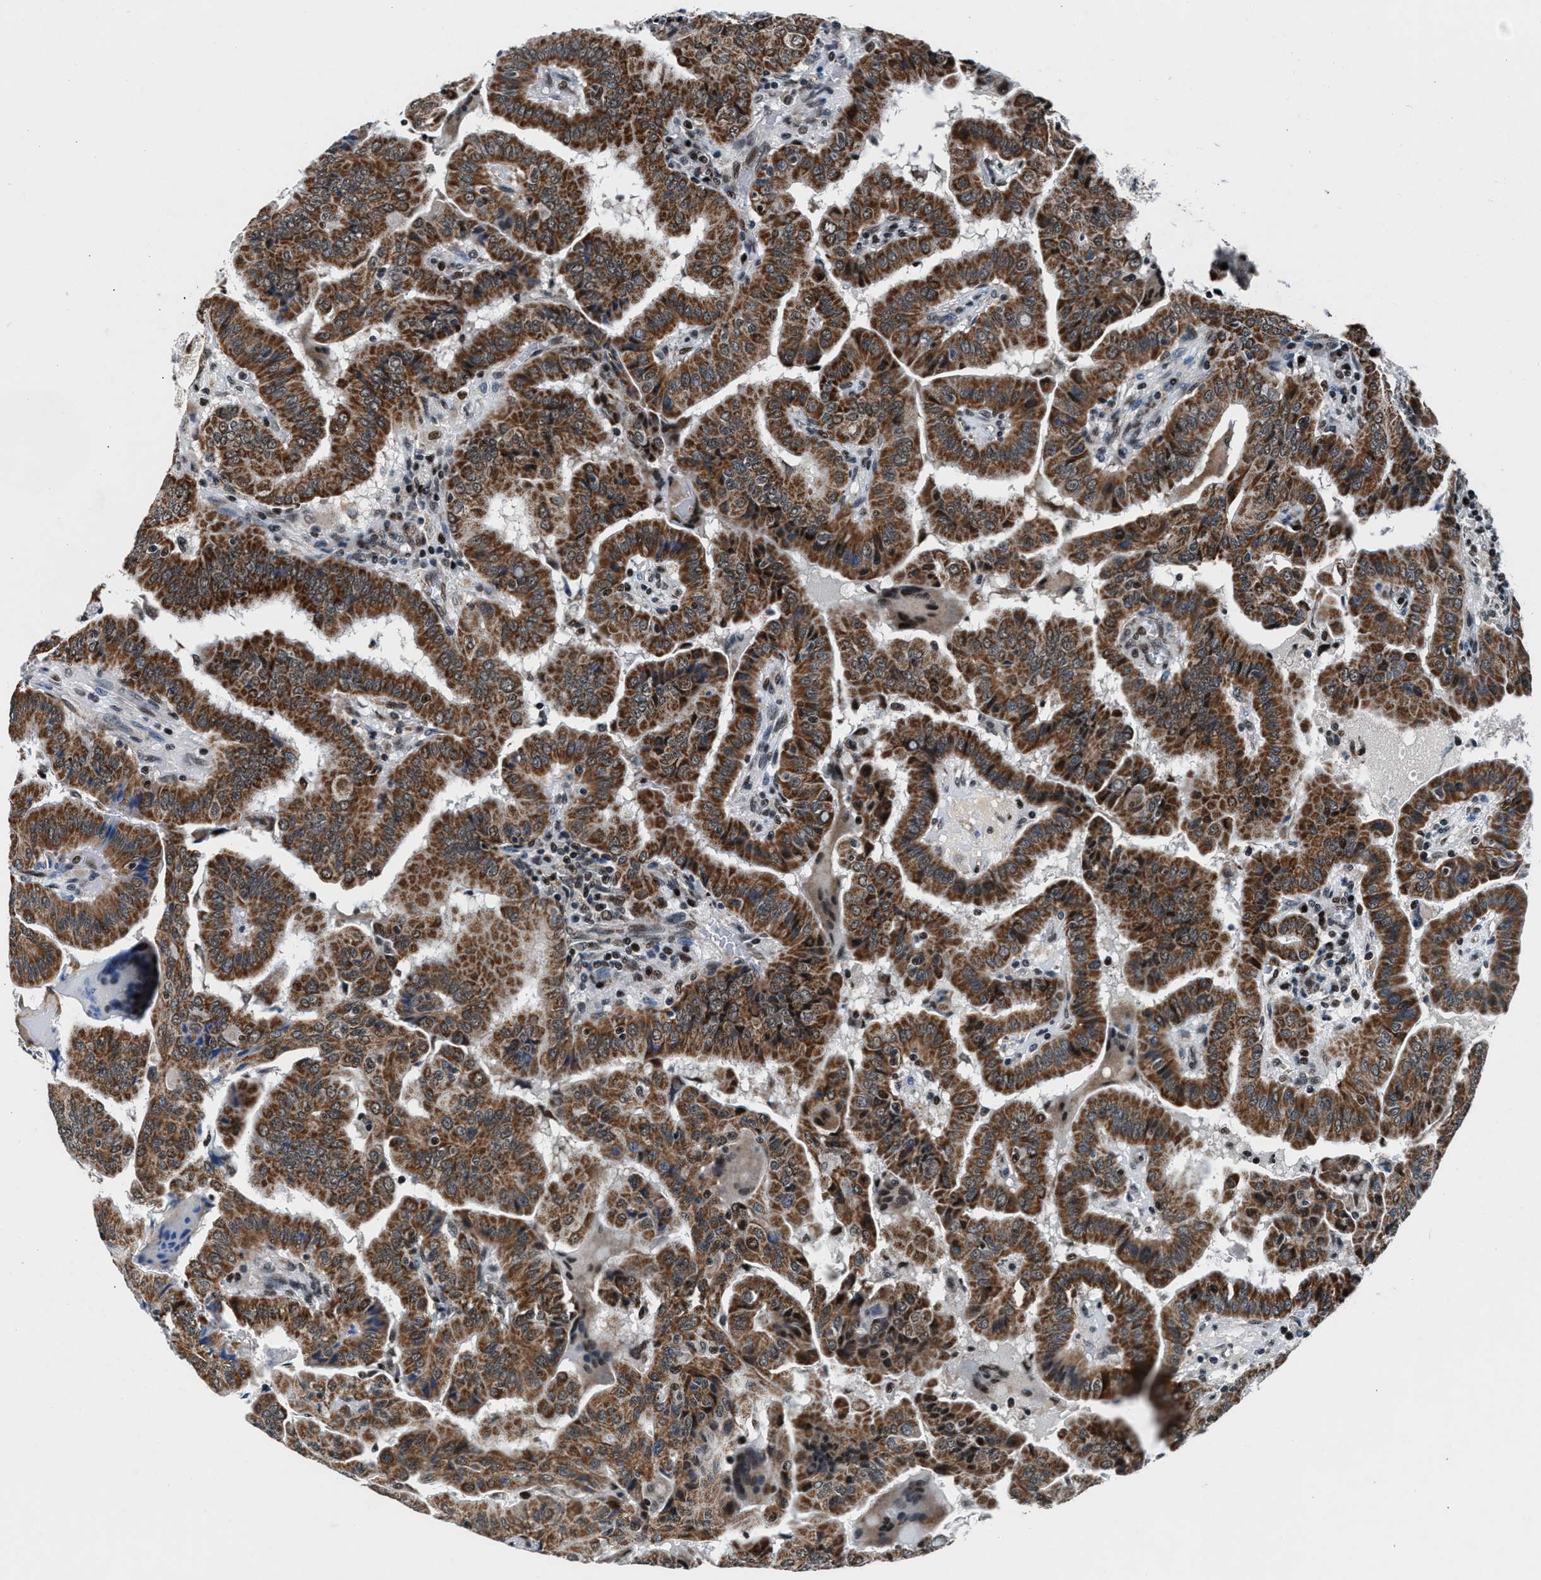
{"staining": {"intensity": "moderate", "quantity": ">75%", "location": "cytoplasmic/membranous"}, "tissue": "thyroid cancer", "cell_type": "Tumor cells", "image_type": "cancer", "snomed": [{"axis": "morphology", "description": "Papillary adenocarcinoma, NOS"}, {"axis": "topography", "description": "Thyroid gland"}], "caption": "Immunohistochemistry (IHC) staining of thyroid papillary adenocarcinoma, which reveals medium levels of moderate cytoplasmic/membranous staining in about >75% of tumor cells indicating moderate cytoplasmic/membranous protein expression. The staining was performed using DAB (3,3'-diaminobenzidine) (brown) for protein detection and nuclei were counterstained in hematoxylin (blue).", "gene": "PRRC2B", "patient": {"sex": "male", "age": 33}}